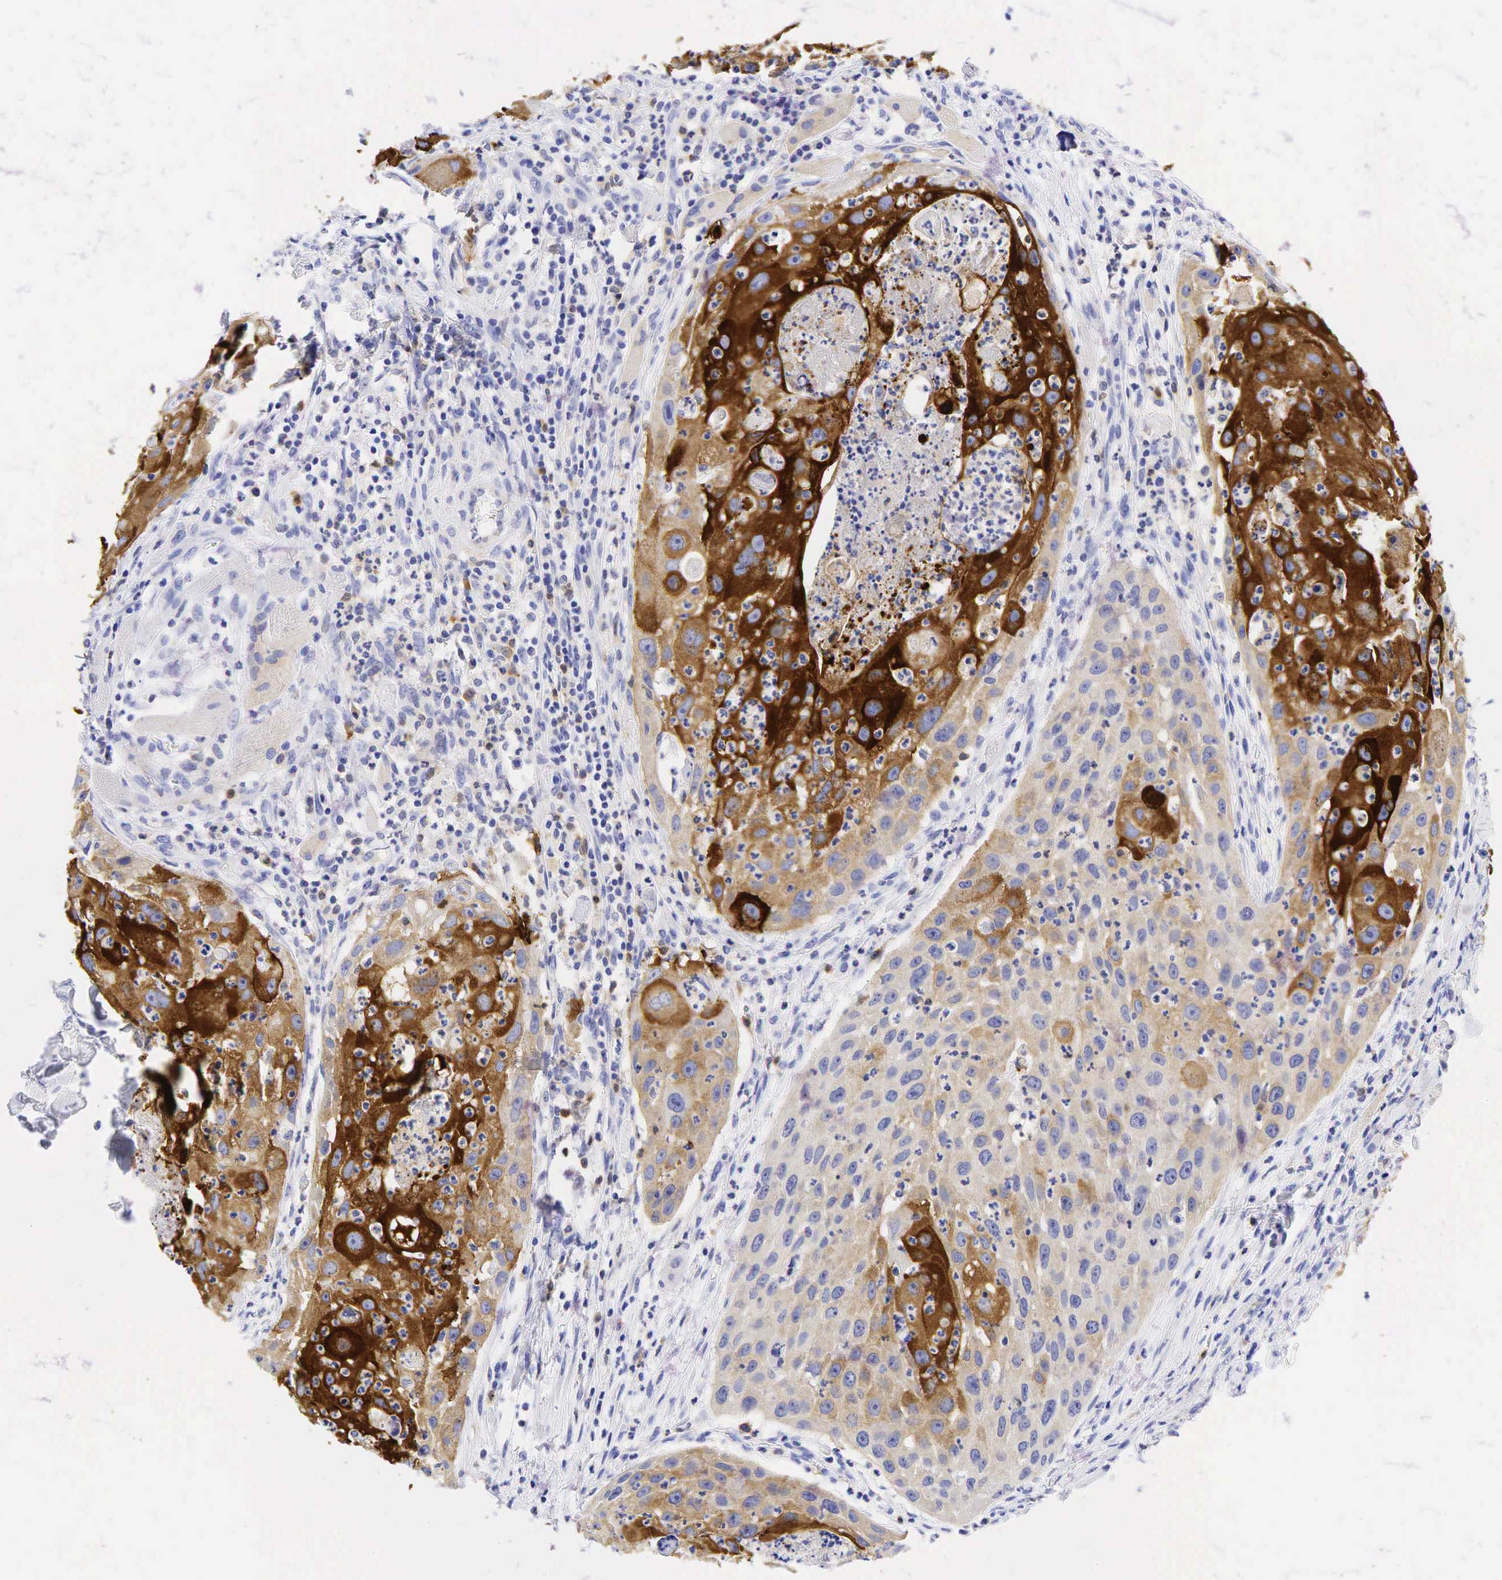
{"staining": {"intensity": "strong", "quantity": "25%-75%", "location": "cytoplasmic/membranous"}, "tissue": "head and neck cancer", "cell_type": "Tumor cells", "image_type": "cancer", "snomed": [{"axis": "morphology", "description": "Squamous cell carcinoma, NOS"}, {"axis": "topography", "description": "Head-Neck"}], "caption": "This photomicrograph exhibits immunohistochemistry (IHC) staining of head and neck cancer (squamous cell carcinoma), with high strong cytoplasmic/membranous expression in approximately 25%-75% of tumor cells.", "gene": "TNFRSF8", "patient": {"sex": "male", "age": 64}}